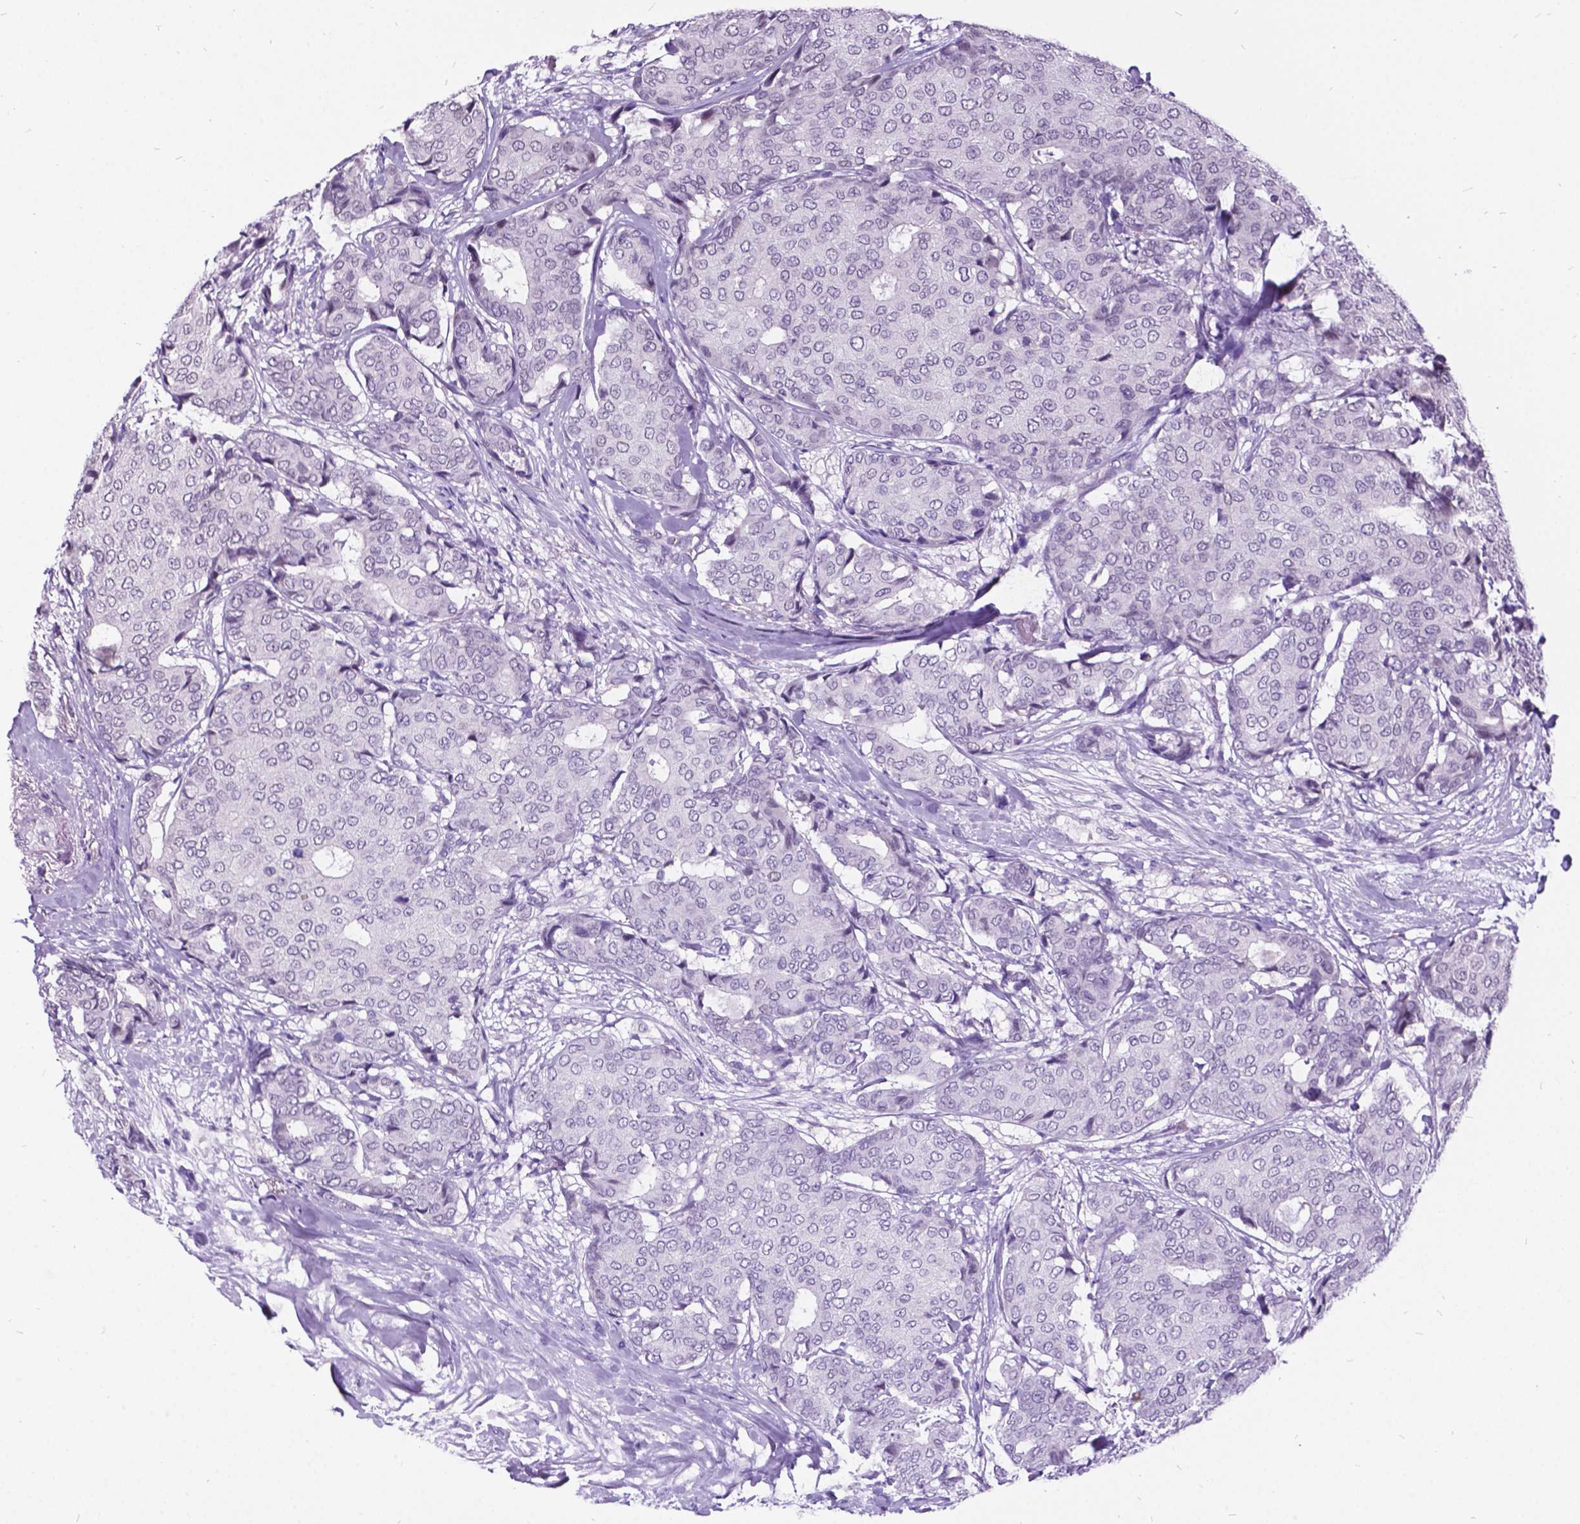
{"staining": {"intensity": "negative", "quantity": "none", "location": "none"}, "tissue": "breast cancer", "cell_type": "Tumor cells", "image_type": "cancer", "snomed": [{"axis": "morphology", "description": "Duct carcinoma"}, {"axis": "topography", "description": "Breast"}], "caption": "Tumor cells are negative for brown protein staining in breast cancer (infiltrating ductal carcinoma).", "gene": "DPF3", "patient": {"sex": "female", "age": 75}}